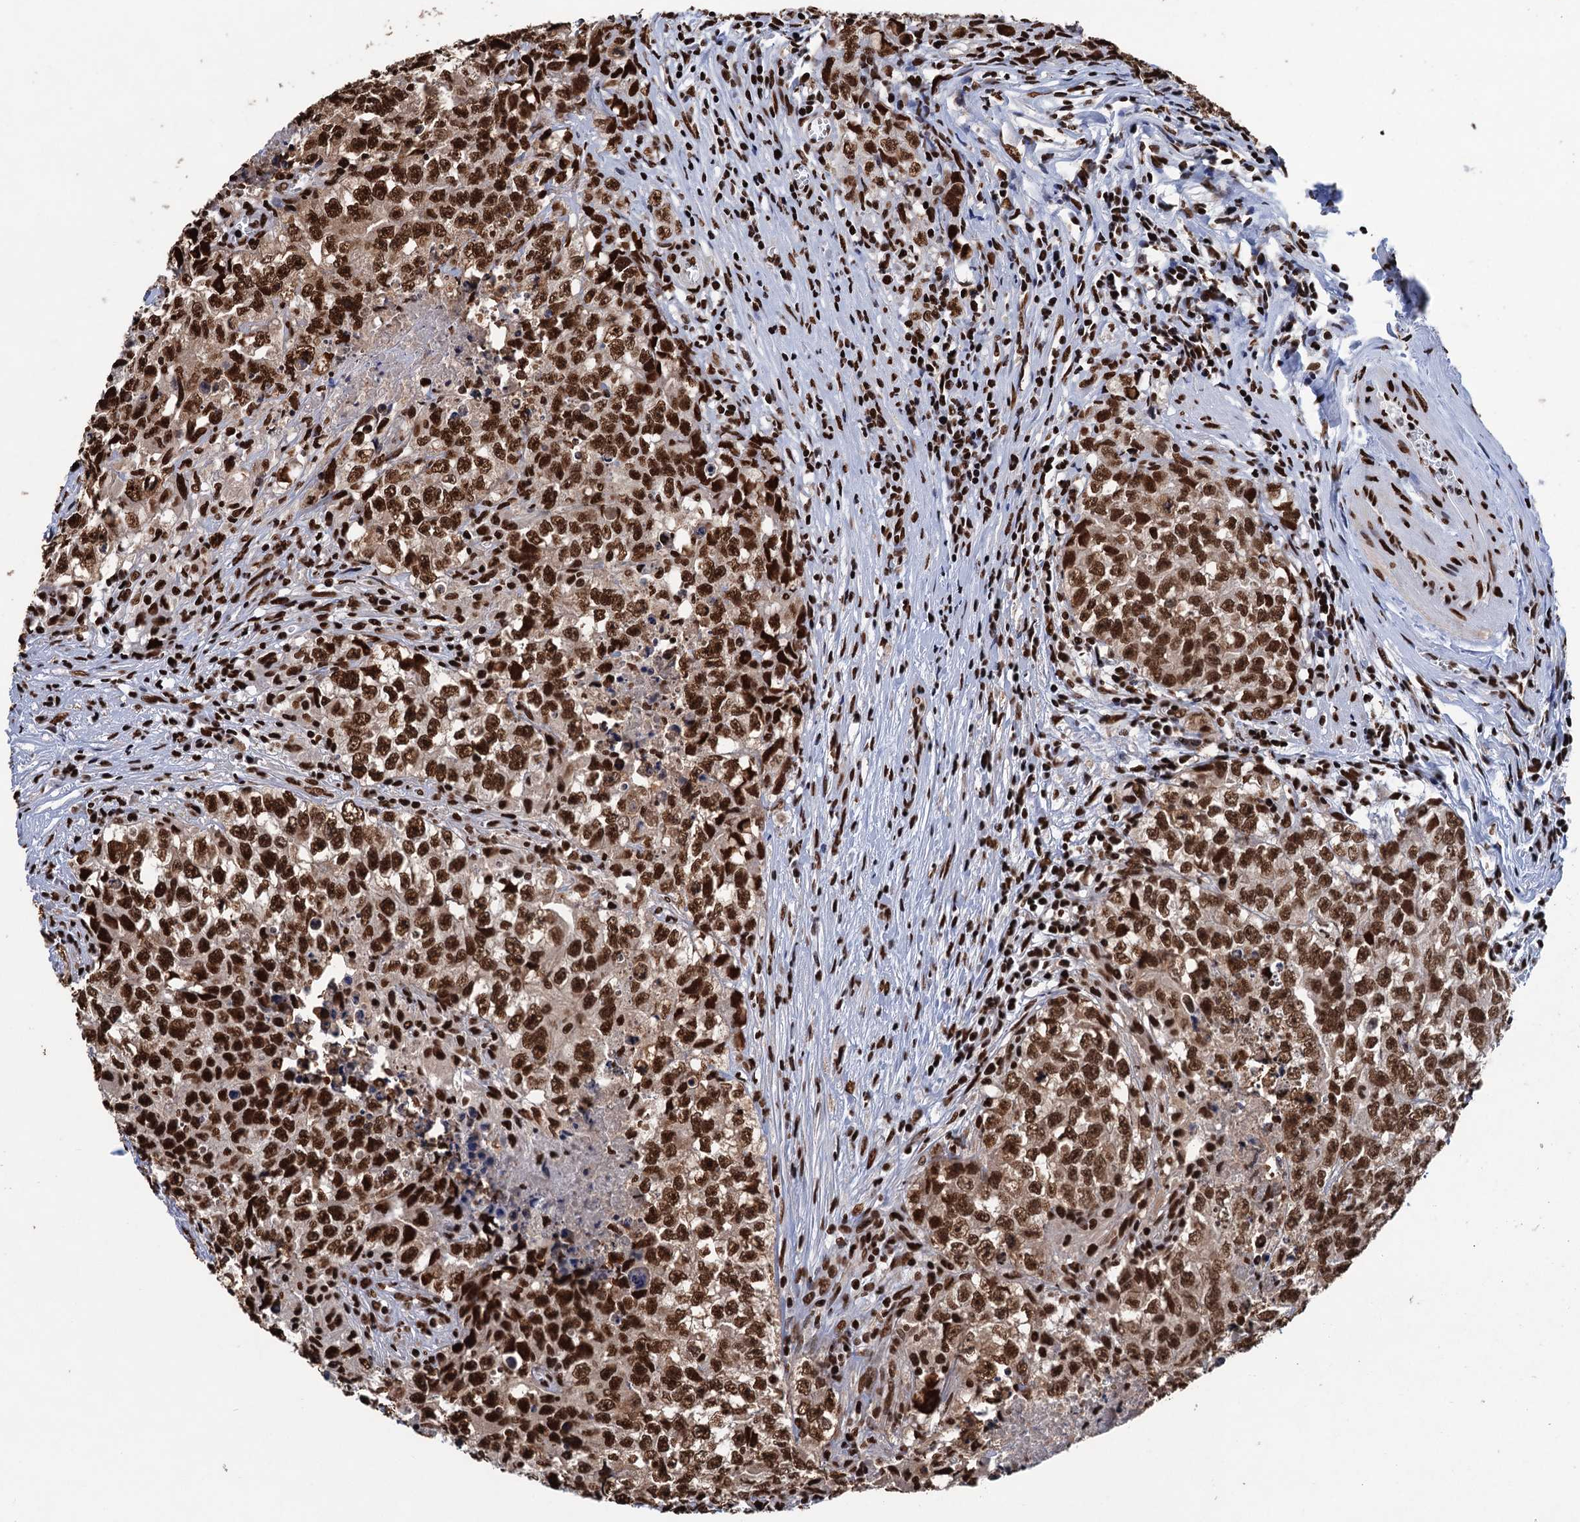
{"staining": {"intensity": "strong", "quantity": ">75%", "location": "nuclear"}, "tissue": "testis cancer", "cell_type": "Tumor cells", "image_type": "cancer", "snomed": [{"axis": "morphology", "description": "Seminoma, NOS"}, {"axis": "morphology", "description": "Carcinoma, Embryonal, NOS"}, {"axis": "topography", "description": "Testis"}], "caption": "This is a histology image of immunohistochemistry (IHC) staining of testis cancer (embryonal carcinoma), which shows strong staining in the nuclear of tumor cells.", "gene": "UBA2", "patient": {"sex": "male", "age": 43}}